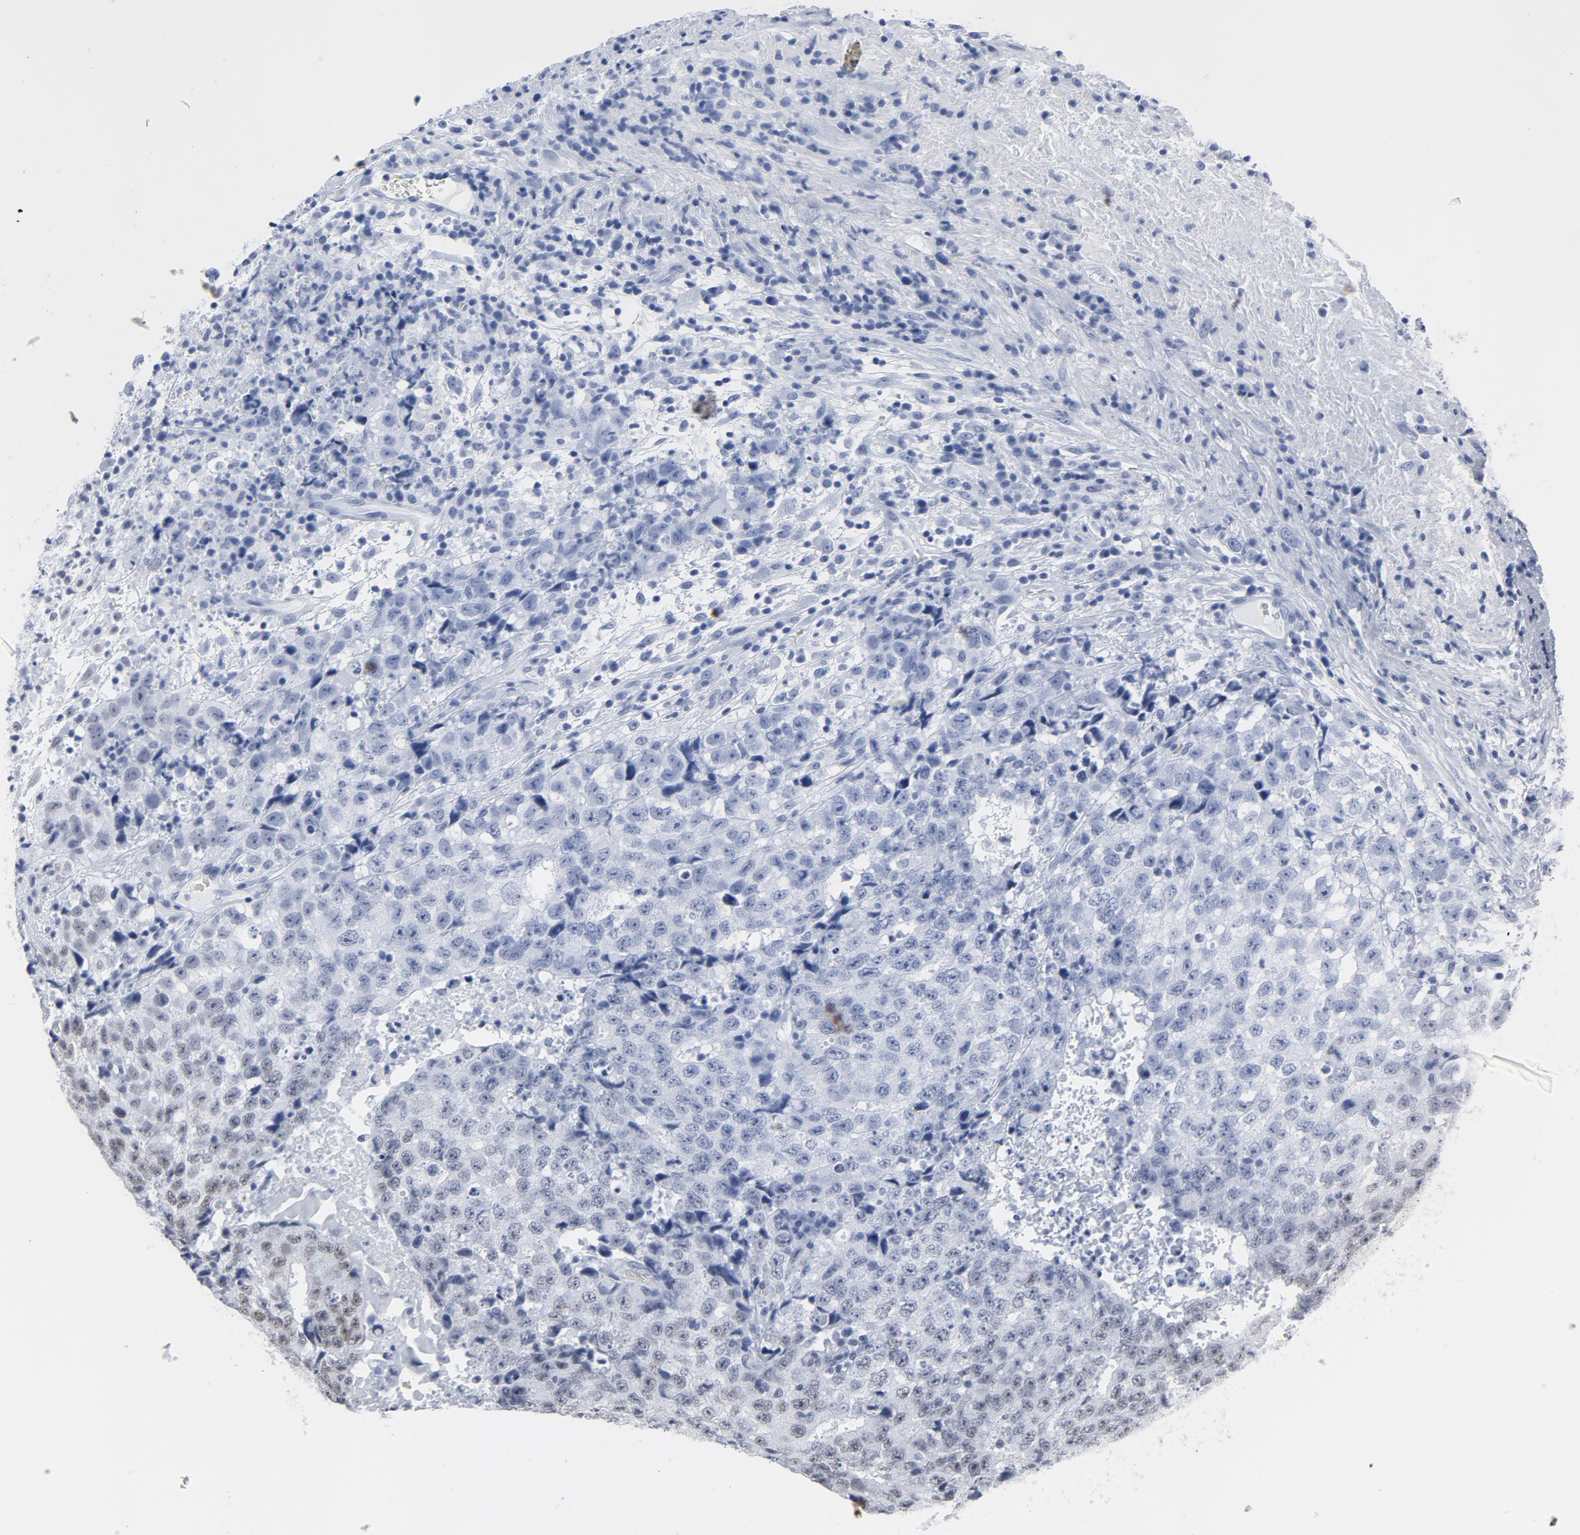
{"staining": {"intensity": "moderate", "quantity": "25%-75%", "location": "nuclear"}, "tissue": "testis cancer", "cell_type": "Tumor cells", "image_type": "cancer", "snomed": [{"axis": "morphology", "description": "Necrosis, NOS"}, {"axis": "morphology", "description": "Carcinoma, Embryonal, NOS"}, {"axis": "topography", "description": "Testis"}], "caption": "Moderate nuclear positivity is present in about 25%-75% of tumor cells in testis embryonal carcinoma.", "gene": "MRE11", "patient": {"sex": "male", "age": 19}}